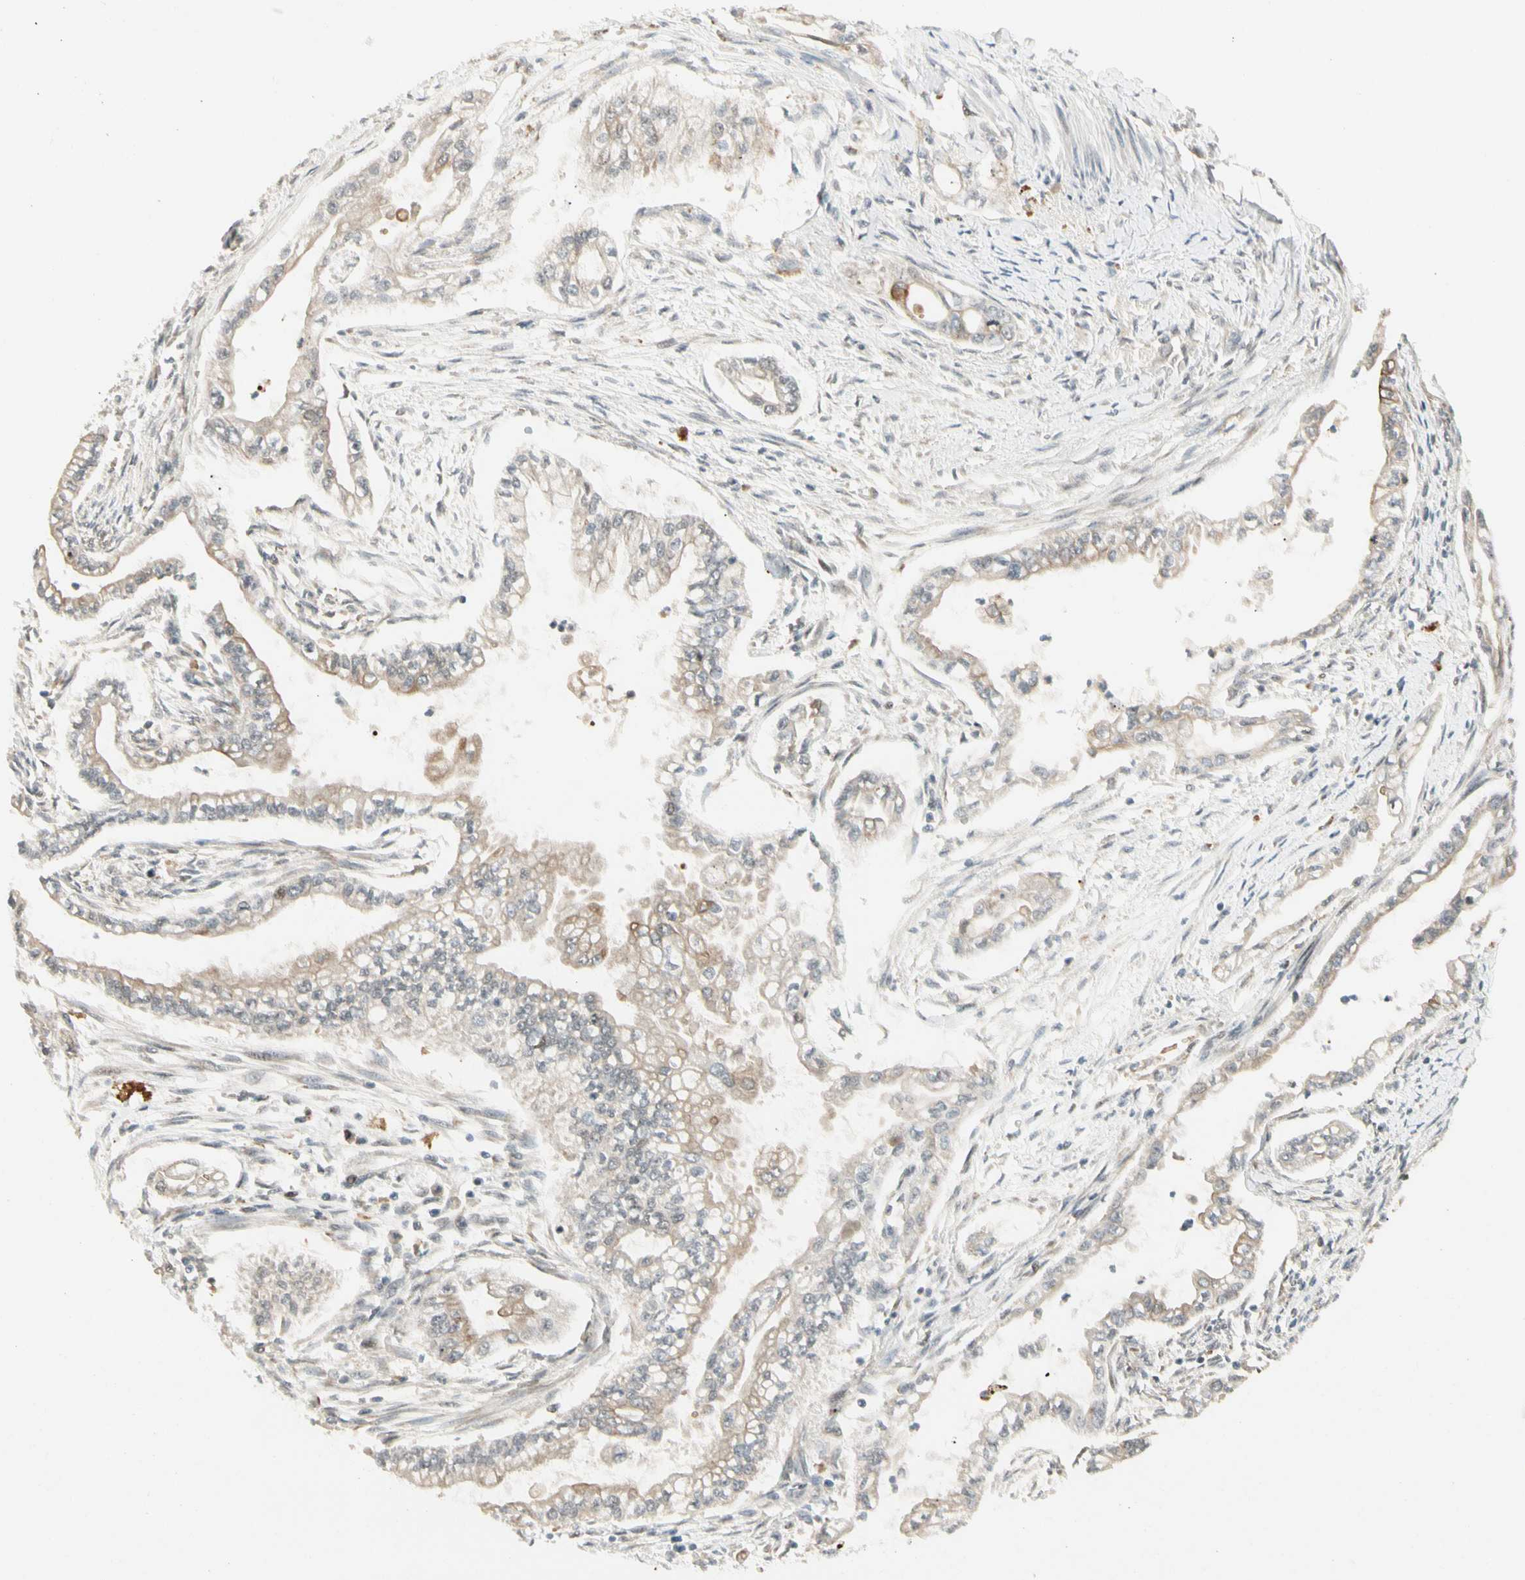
{"staining": {"intensity": "weak", "quantity": "25%-75%", "location": "cytoplasmic/membranous"}, "tissue": "pancreatic cancer", "cell_type": "Tumor cells", "image_type": "cancer", "snomed": [{"axis": "morphology", "description": "Normal tissue, NOS"}, {"axis": "topography", "description": "Pancreas"}], "caption": "DAB immunohistochemical staining of human pancreatic cancer shows weak cytoplasmic/membranous protein positivity in approximately 25%-75% of tumor cells.", "gene": "FNDC3B", "patient": {"sex": "male", "age": 42}}